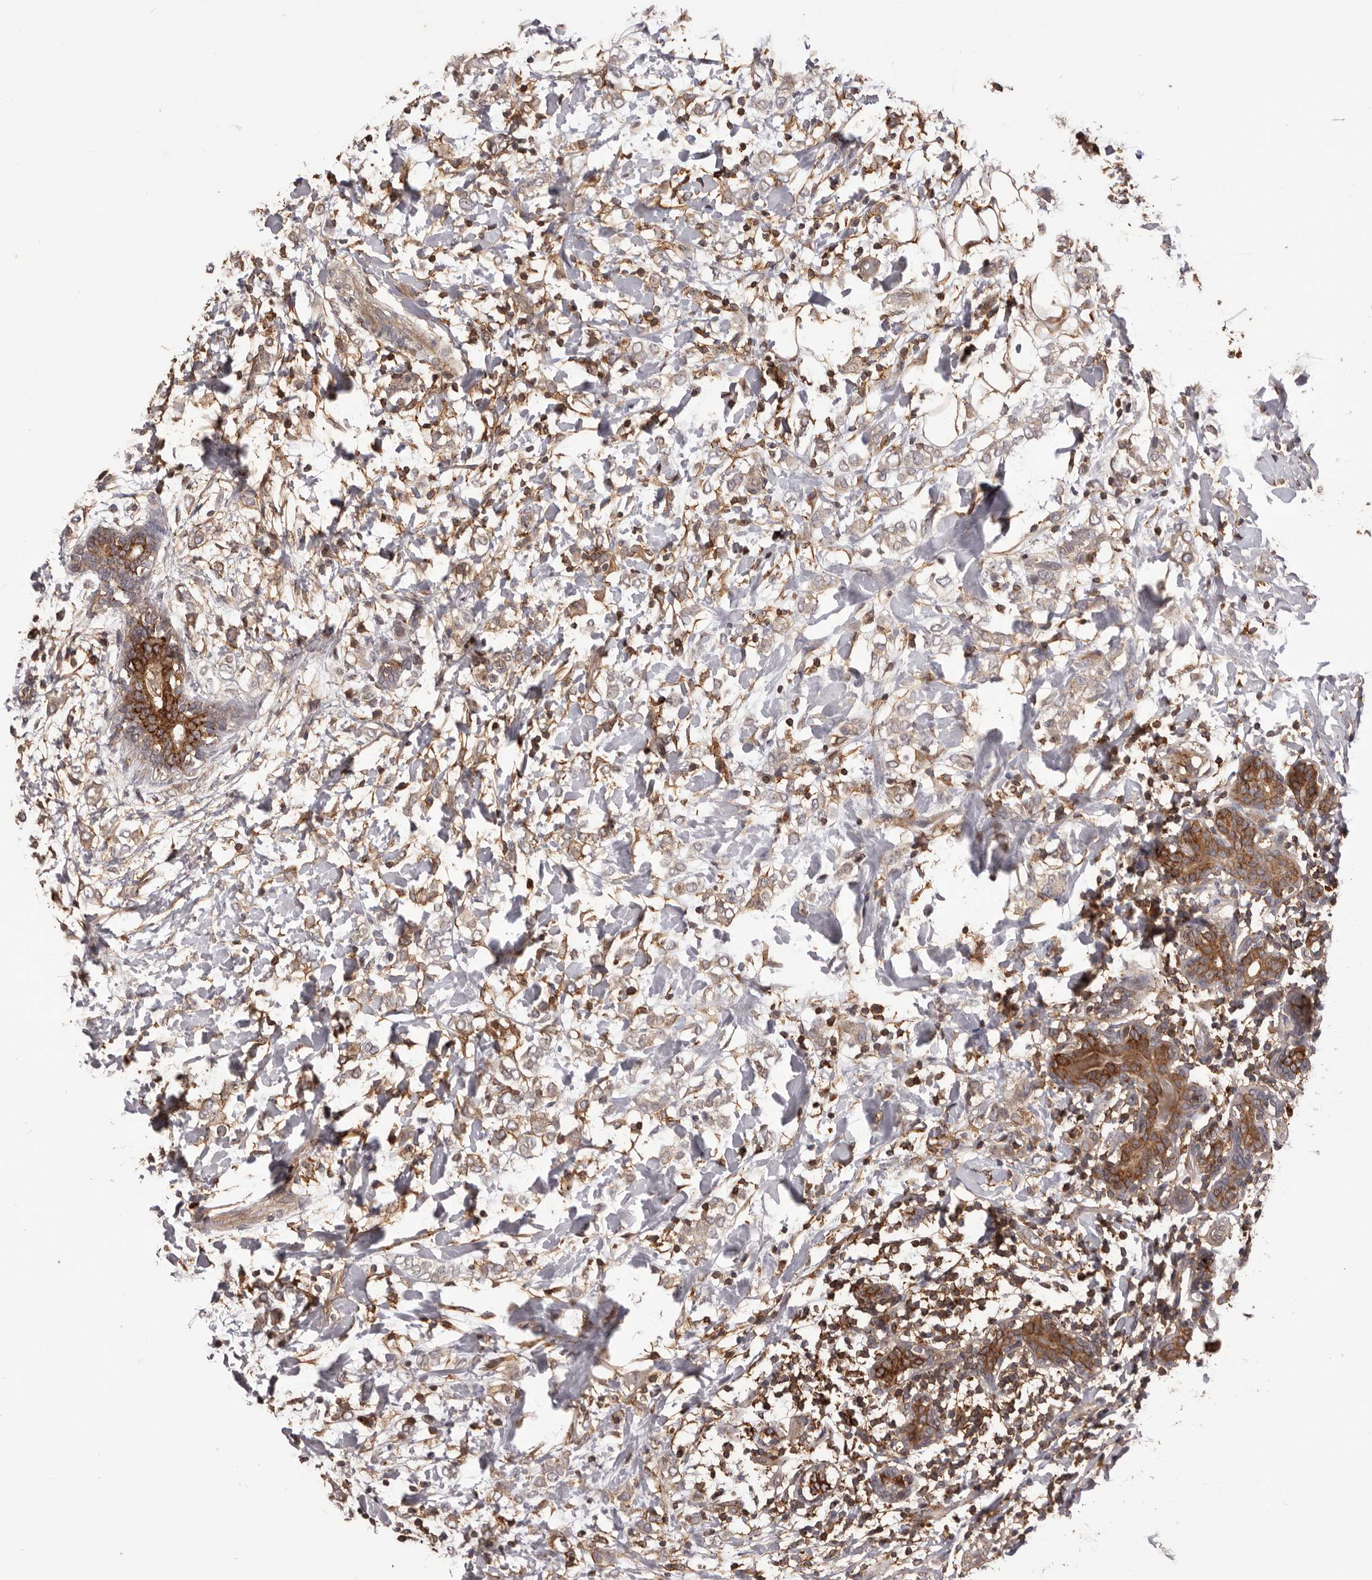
{"staining": {"intensity": "weak", "quantity": ">75%", "location": "cytoplasmic/membranous"}, "tissue": "breast cancer", "cell_type": "Tumor cells", "image_type": "cancer", "snomed": [{"axis": "morphology", "description": "Normal tissue, NOS"}, {"axis": "morphology", "description": "Lobular carcinoma"}, {"axis": "topography", "description": "Breast"}], "caption": "Immunohistochemistry (DAB) staining of human breast cancer reveals weak cytoplasmic/membranous protein expression in approximately >75% of tumor cells.", "gene": "GLIPR2", "patient": {"sex": "female", "age": 47}}